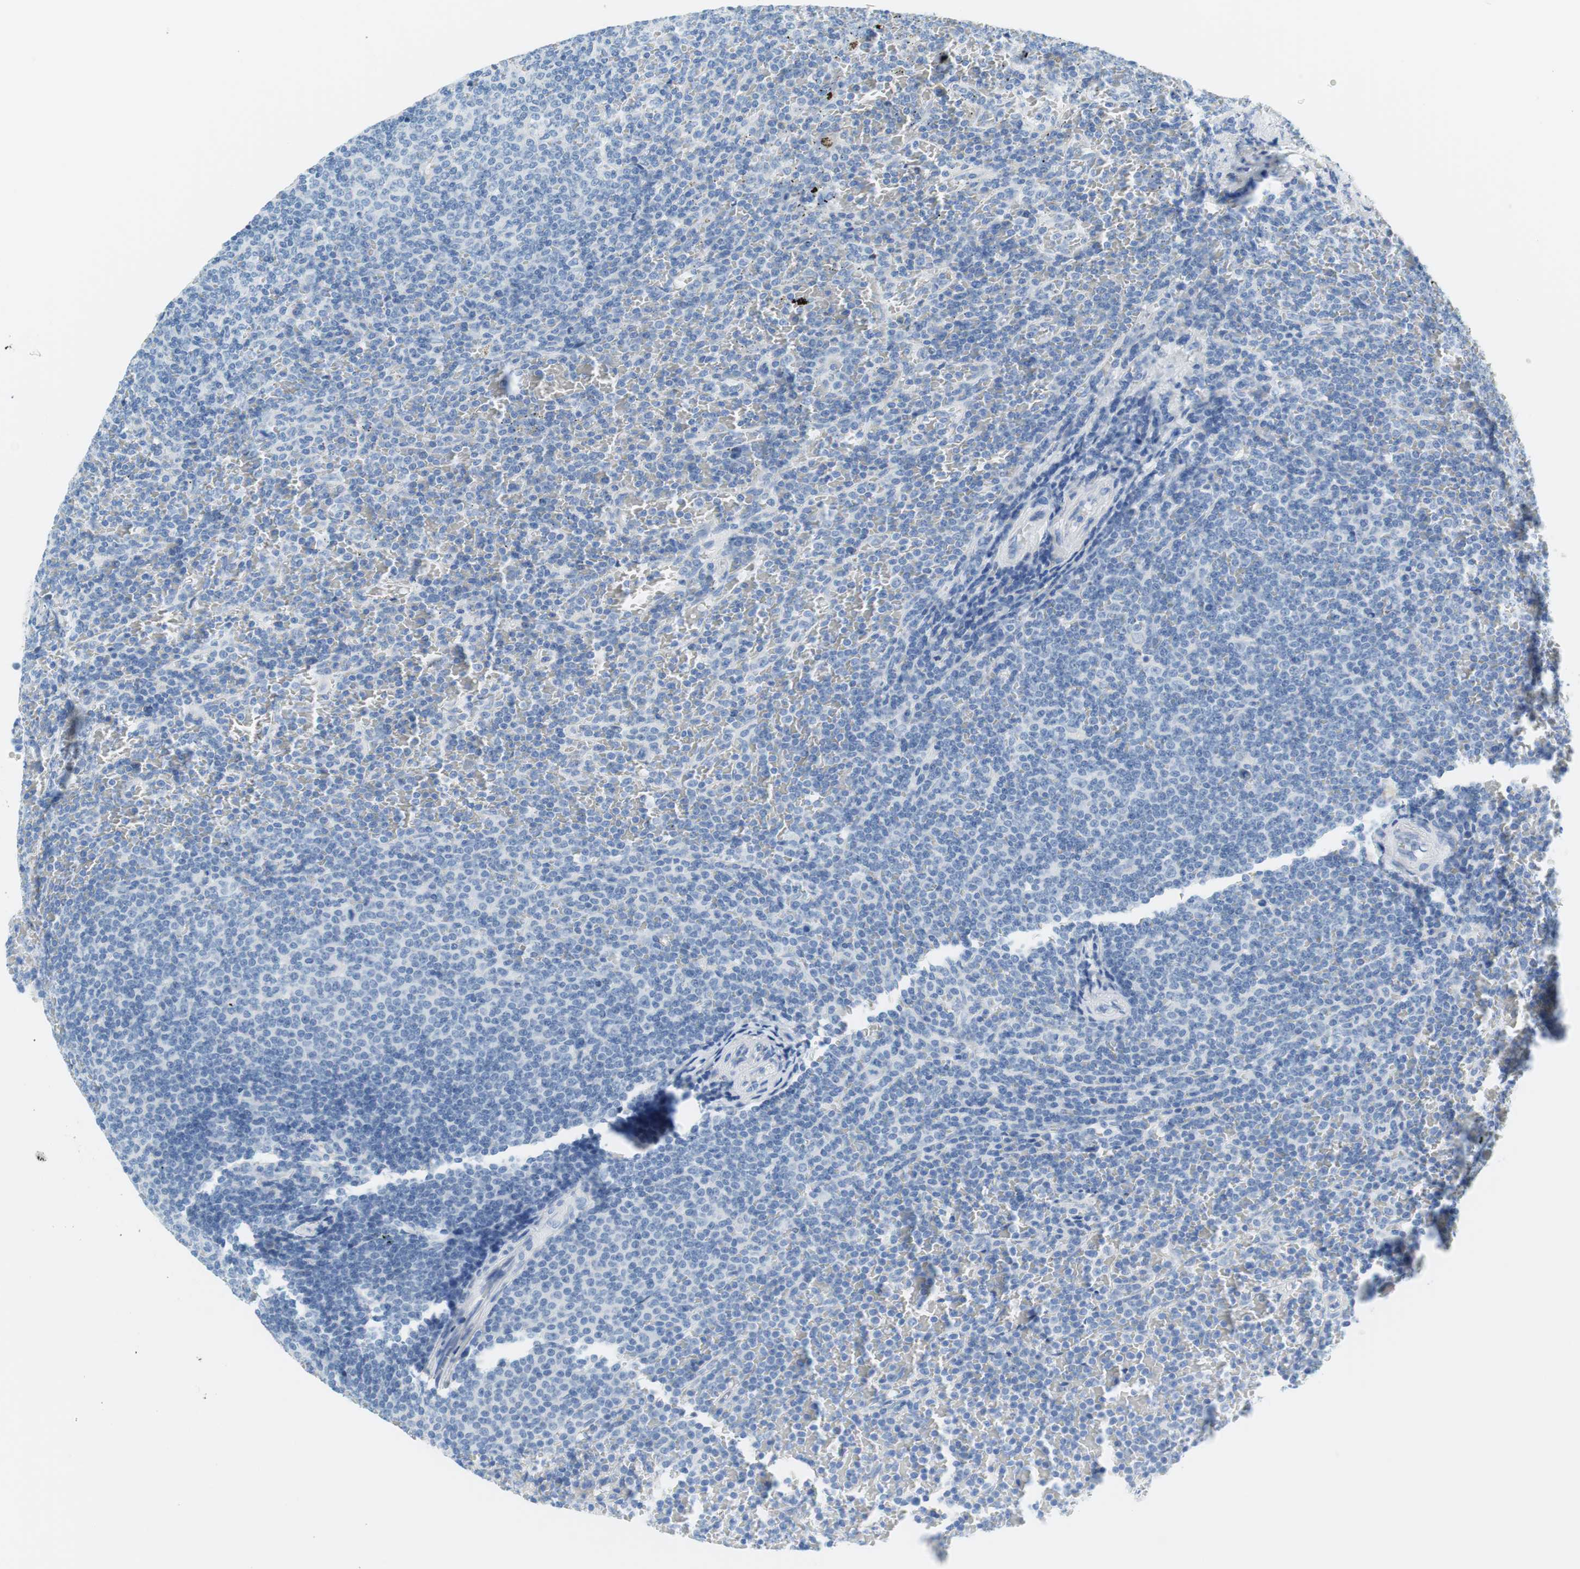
{"staining": {"intensity": "negative", "quantity": "none", "location": "none"}, "tissue": "lymphoma", "cell_type": "Tumor cells", "image_type": "cancer", "snomed": [{"axis": "morphology", "description": "Malignant lymphoma, non-Hodgkin's type, Low grade"}, {"axis": "topography", "description": "Spleen"}], "caption": "High magnification brightfield microscopy of lymphoma stained with DAB (brown) and counterstained with hematoxylin (blue): tumor cells show no significant expression.", "gene": "MYH1", "patient": {"sex": "female", "age": 77}}